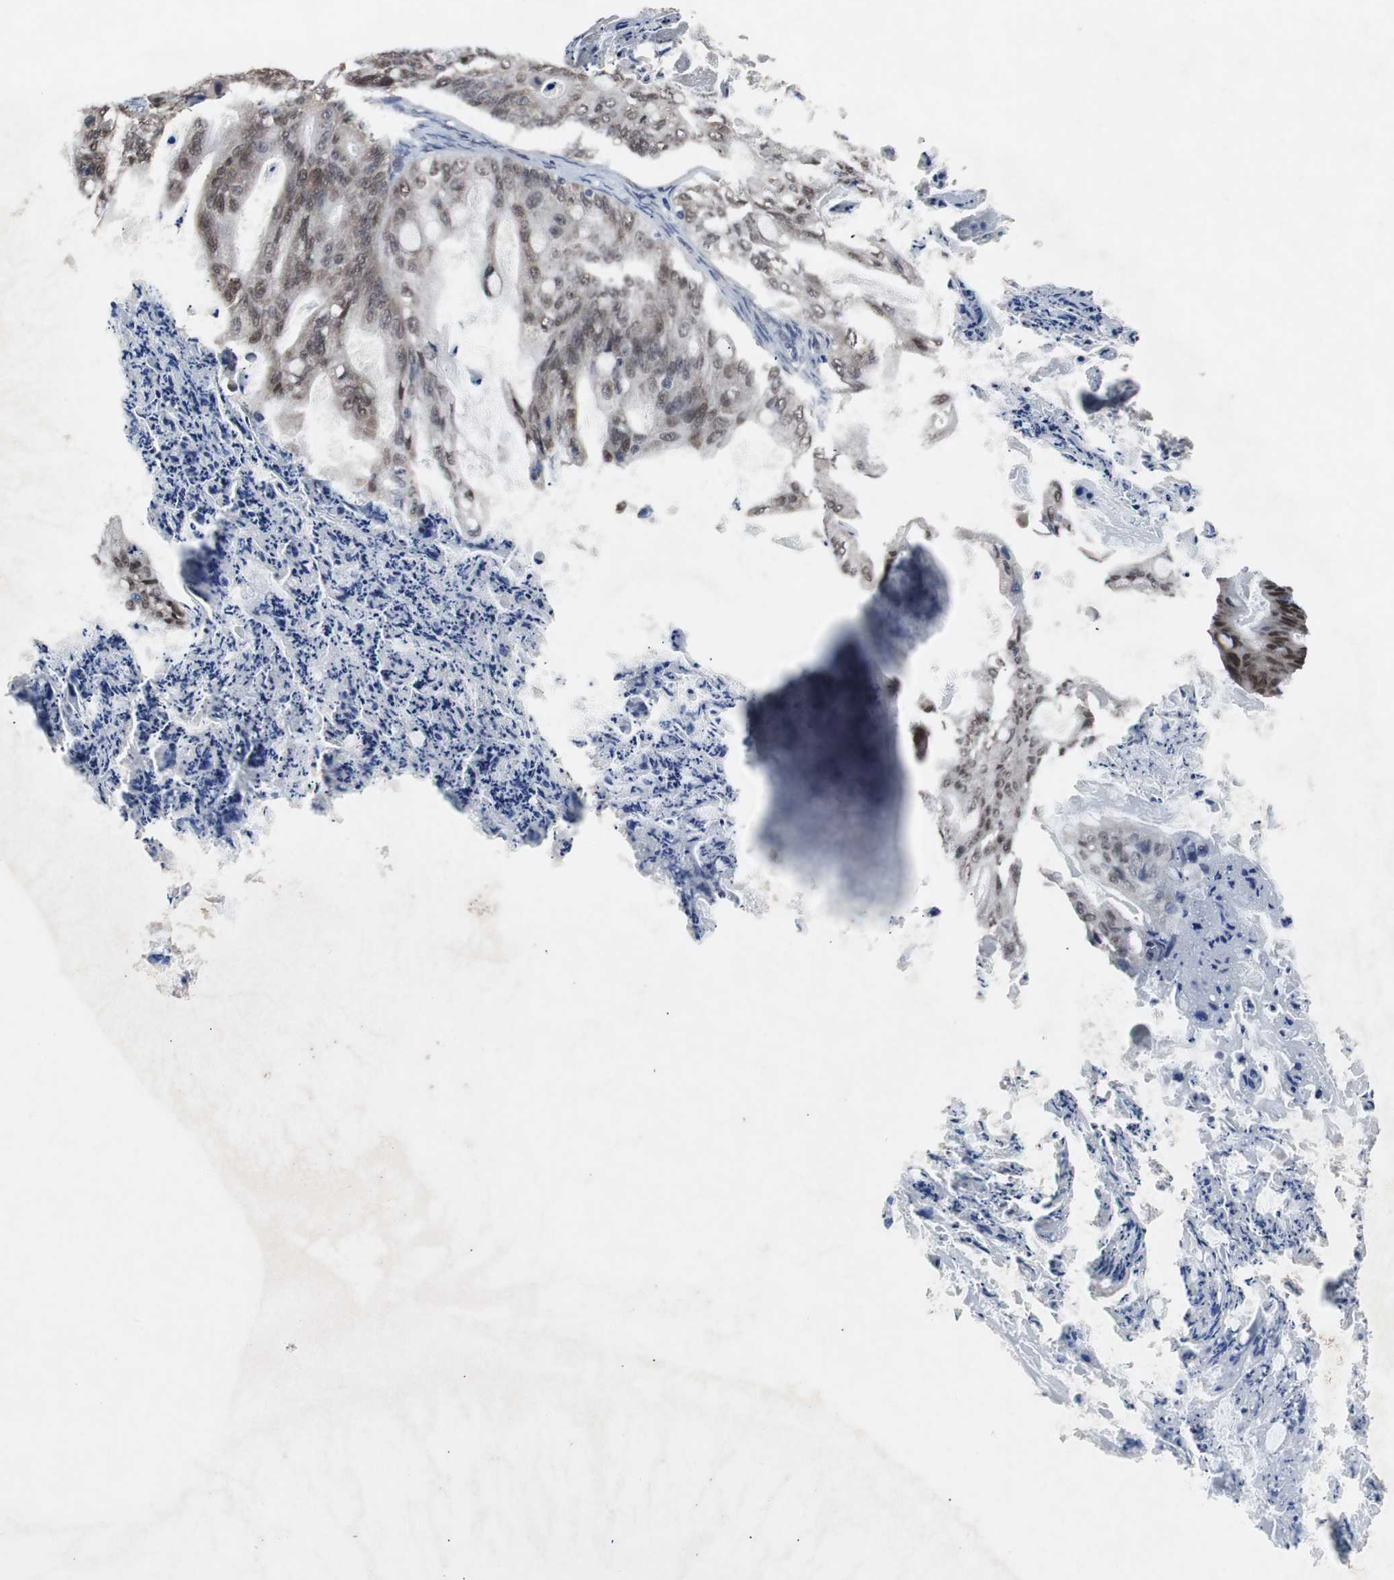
{"staining": {"intensity": "moderate", "quantity": ">75%", "location": "nuclear"}, "tissue": "ovarian cancer", "cell_type": "Tumor cells", "image_type": "cancer", "snomed": [{"axis": "morphology", "description": "Cystadenocarcinoma, mucinous, NOS"}, {"axis": "topography", "description": "Ovary"}], "caption": "Immunohistochemical staining of mucinous cystadenocarcinoma (ovarian) demonstrates medium levels of moderate nuclear expression in approximately >75% of tumor cells. The protein is stained brown, and the nuclei are stained in blue (DAB (3,3'-diaminobenzidine) IHC with brightfield microscopy, high magnification).", "gene": "RBM47", "patient": {"sex": "female", "age": 36}}